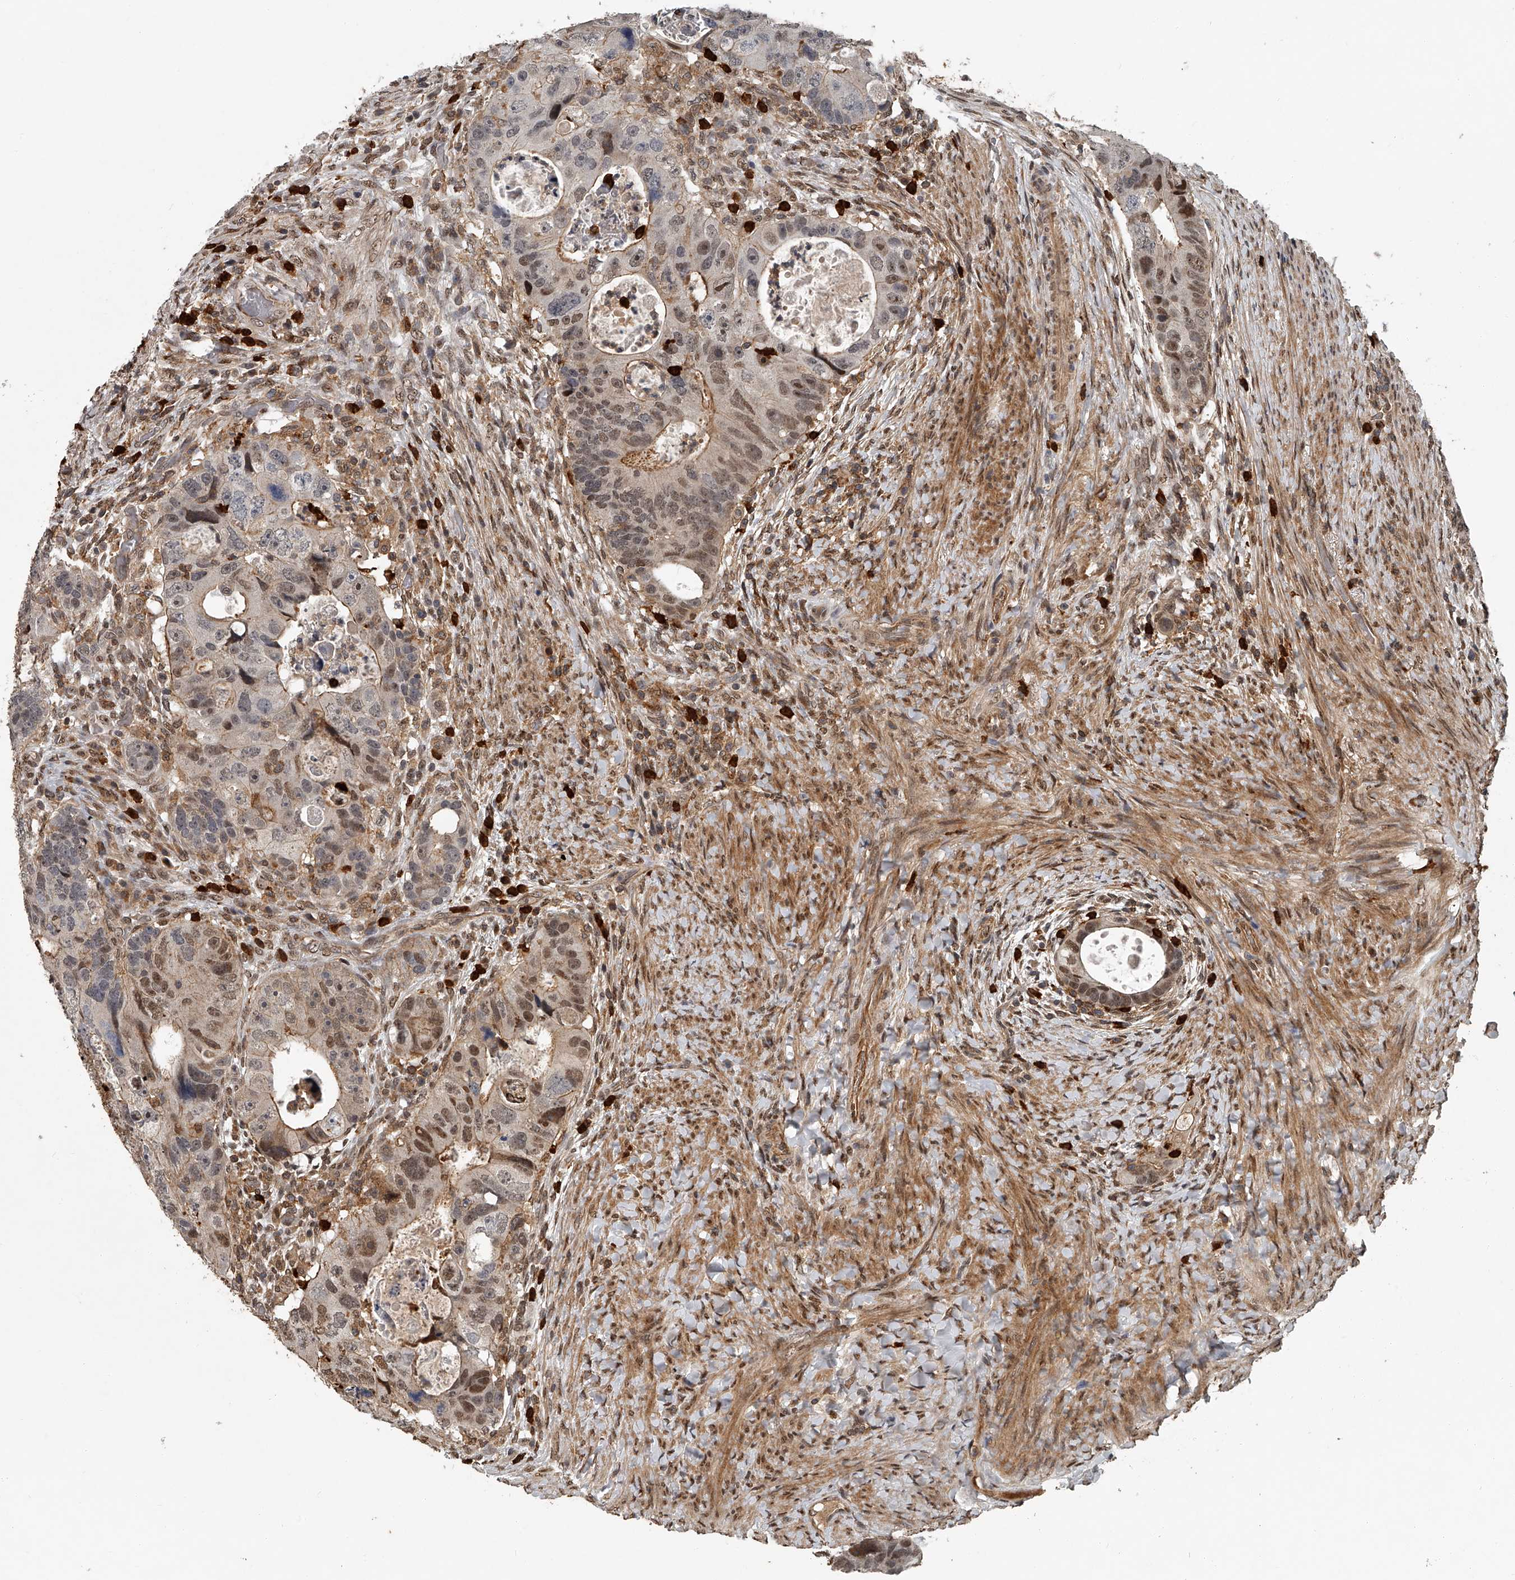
{"staining": {"intensity": "moderate", "quantity": "25%-75%", "location": "cytoplasmic/membranous,nuclear"}, "tissue": "colorectal cancer", "cell_type": "Tumor cells", "image_type": "cancer", "snomed": [{"axis": "morphology", "description": "Adenocarcinoma, NOS"}, {"axis": "topography", "description": "Rectum"}], "caption": "This is a micrograph of immunohistochemistry staining of colorectal adenocarcinoma, which shows moderate expression in the cytoplasmic/membranous and nuclear of tumor cells.", "gene": "PLEKHG1", "patient": {"sex": "male", "age": 59}}